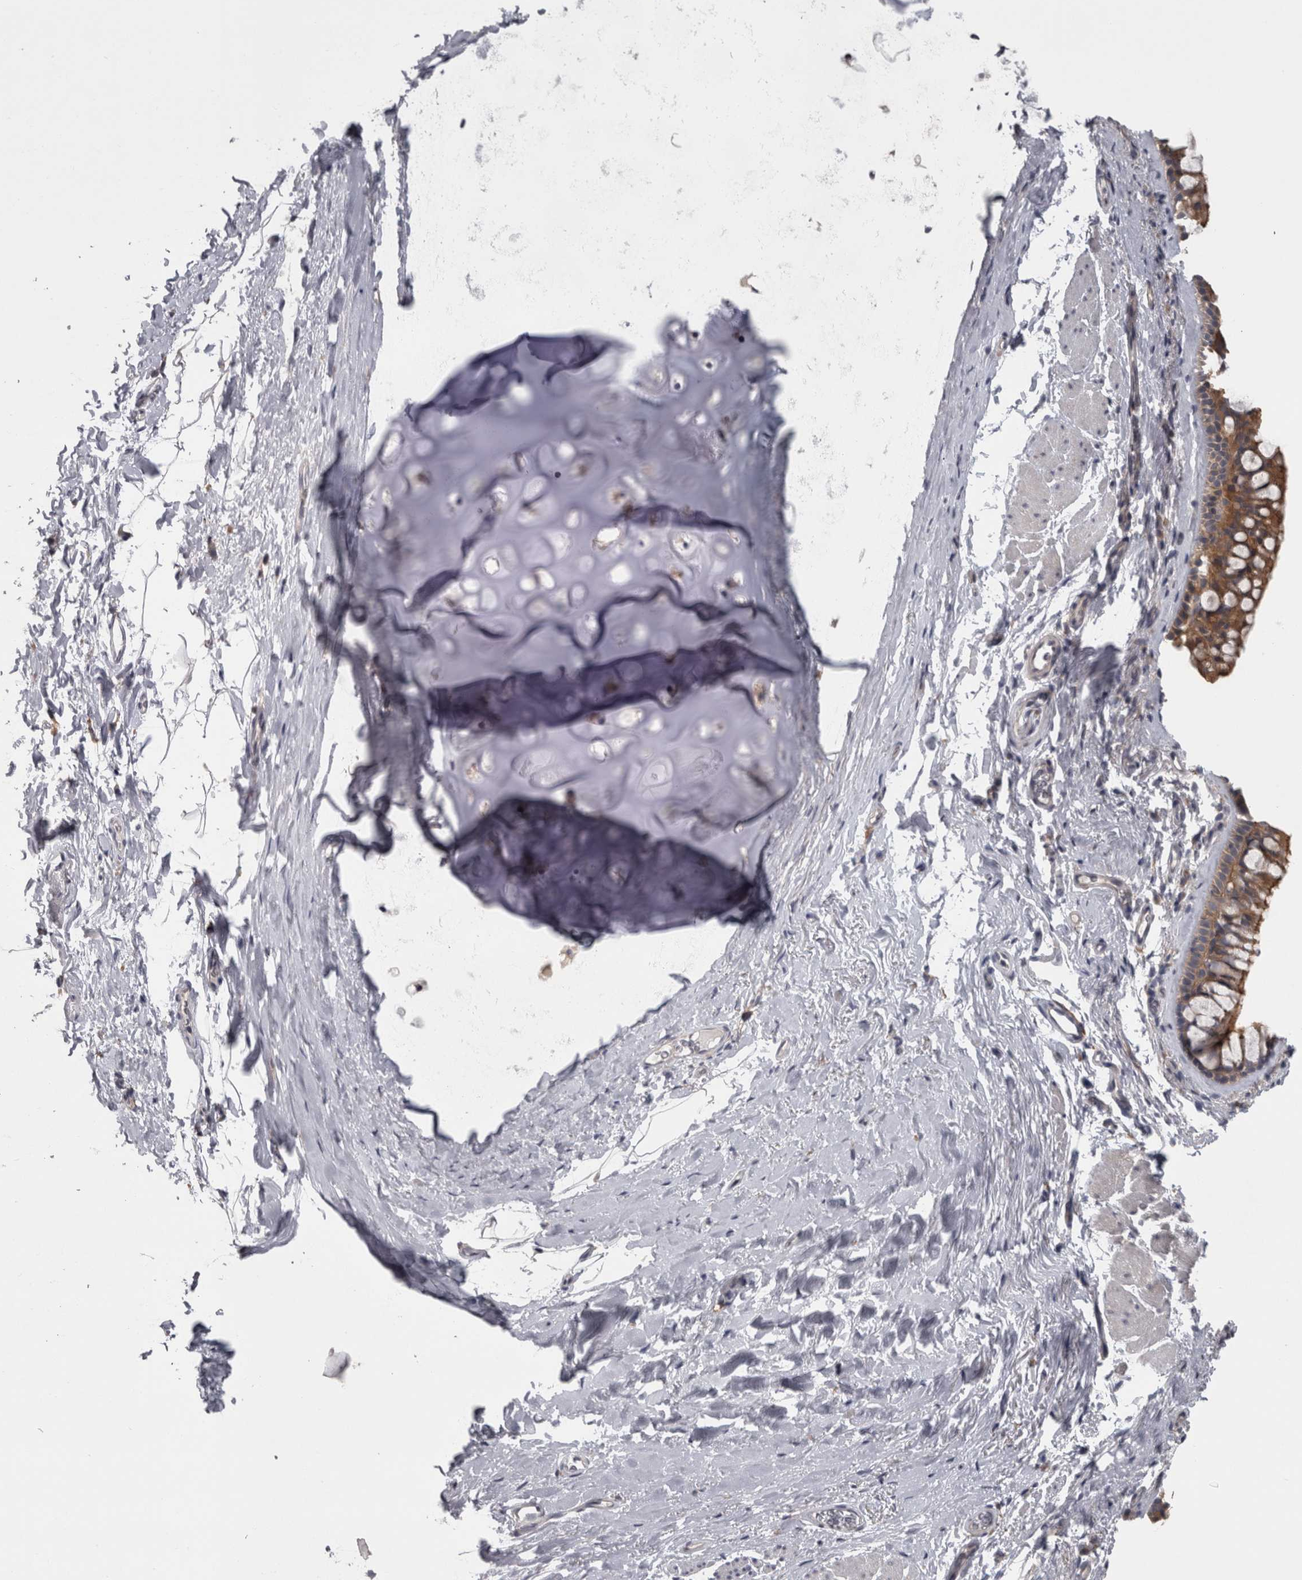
{"staining": {"intensity": "moderate", "quantity": ">75%", "location": "cytoplasmic/membranous"}, "tissue": "bronchus", "cell_type": "Respiratory epithelial cells", "image_type": "normal", "snomed": [{"axis": "morphology", "description": "Normal tissue, NOS"}, {"axis": "topography", "description": "Cartilage tissue"}, {"axis": "topography", "description": "Bronchus"}], "caption": "An immunohistochemistry (IHC) photomicrograph of unremarkable tissue is shown. Protein staining in brown labels moderate cytoplasmic/membranous positivity in bronchus within respiratory epithelial cells.", "gene": "PRKCI", "patient": {"sex": "female", "age": 53}}